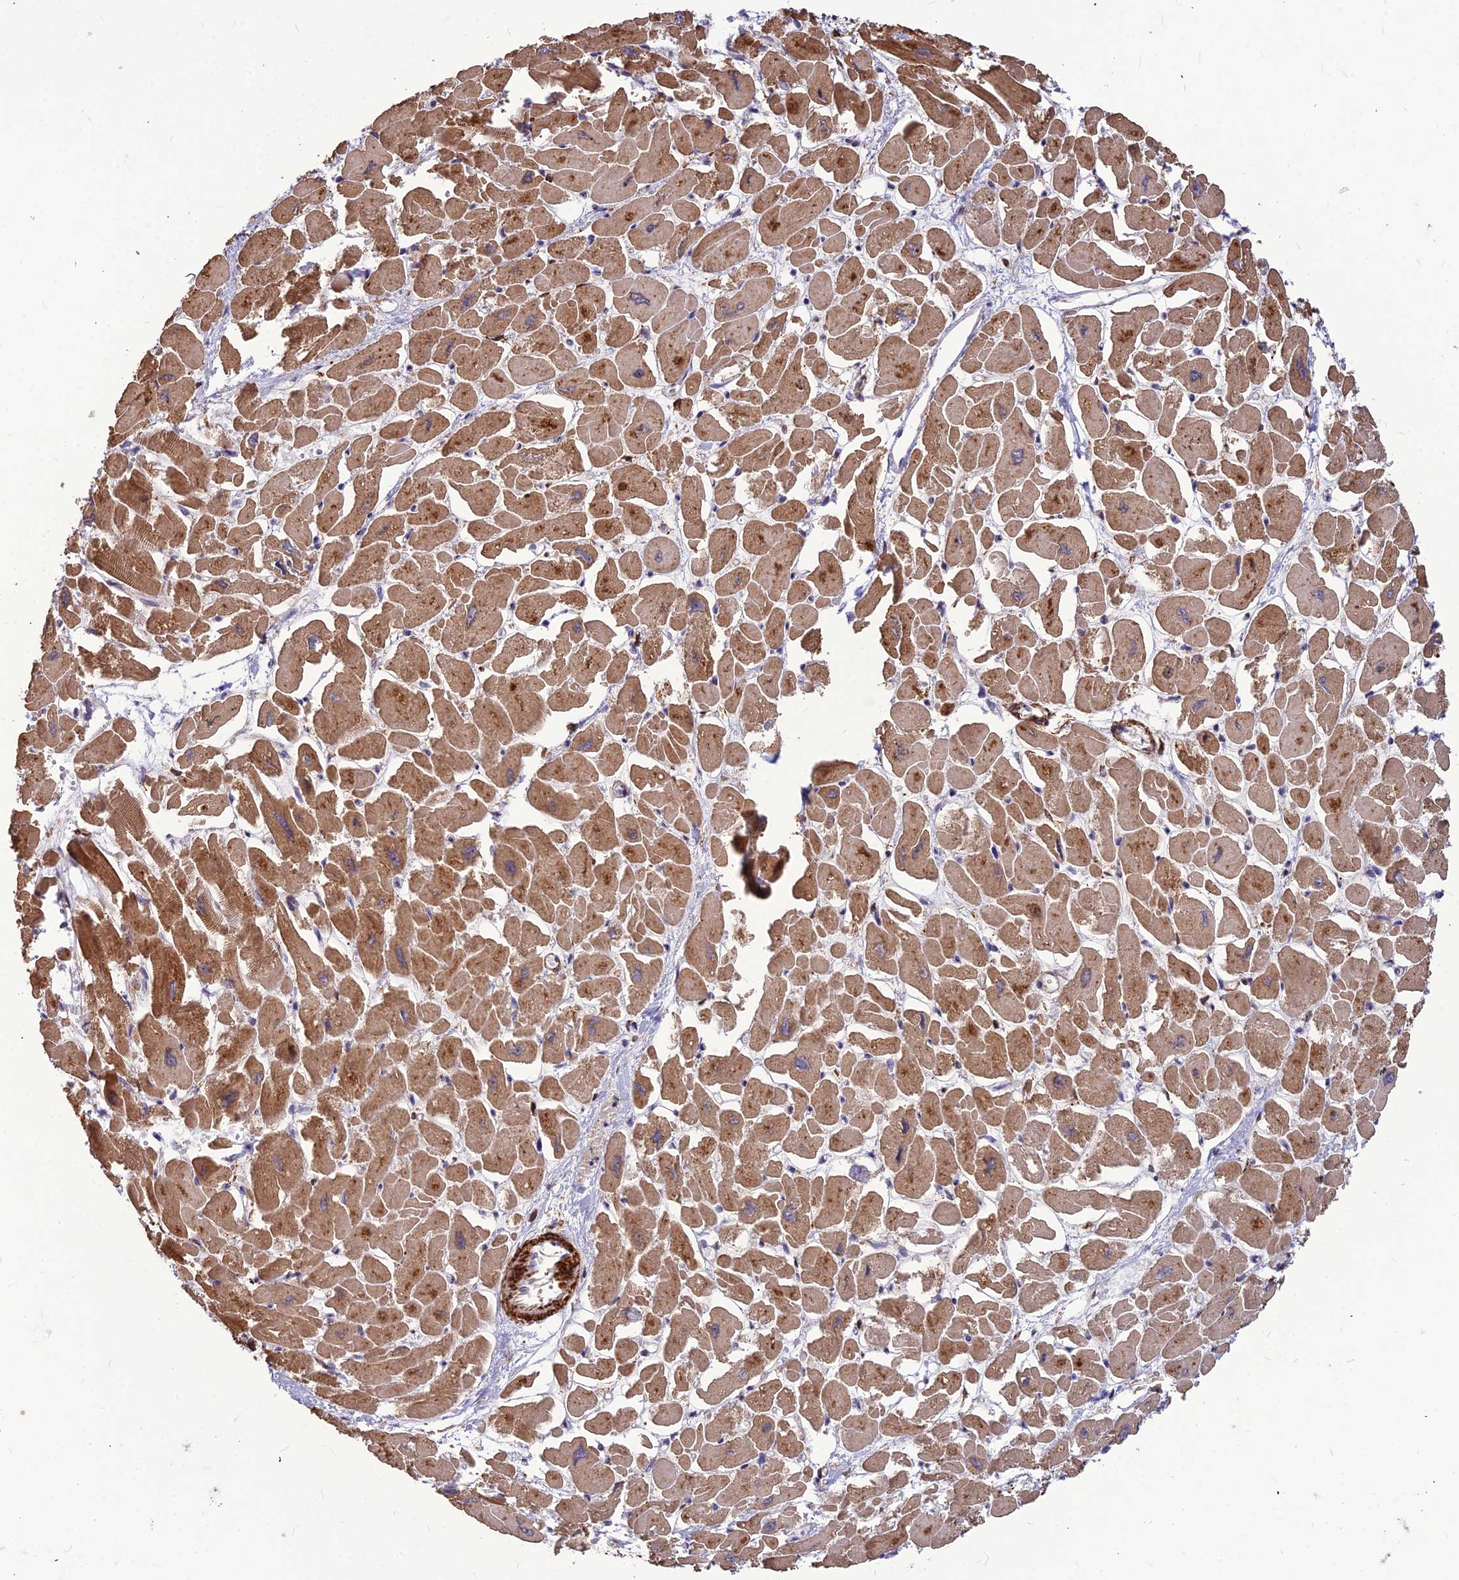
{"staining": {"intensity": "moderate", "quantity": ">75%", "location": "cytoplasmic/membranous"}, "tissue": "heart muscle", "cell_type": "Cardiomyocytes", "image_type": "normal", "snomed": [{"axis": "morphology", "description": "Normal tissue, NOS"}, {"axis": "topography", "description": "Heart"}], "caption": "Protein staining of unremarkable heart muscle shows moderate cytoplasmic/membranous staining in approximately >75% of cardiomyocytes. Using DAB (brown) and hematoxylin (blue) stains, captured at high magnification using brightfield microscopy.", "gene": "LEKR1", "patient": {"sex": "male", "age": 54}}